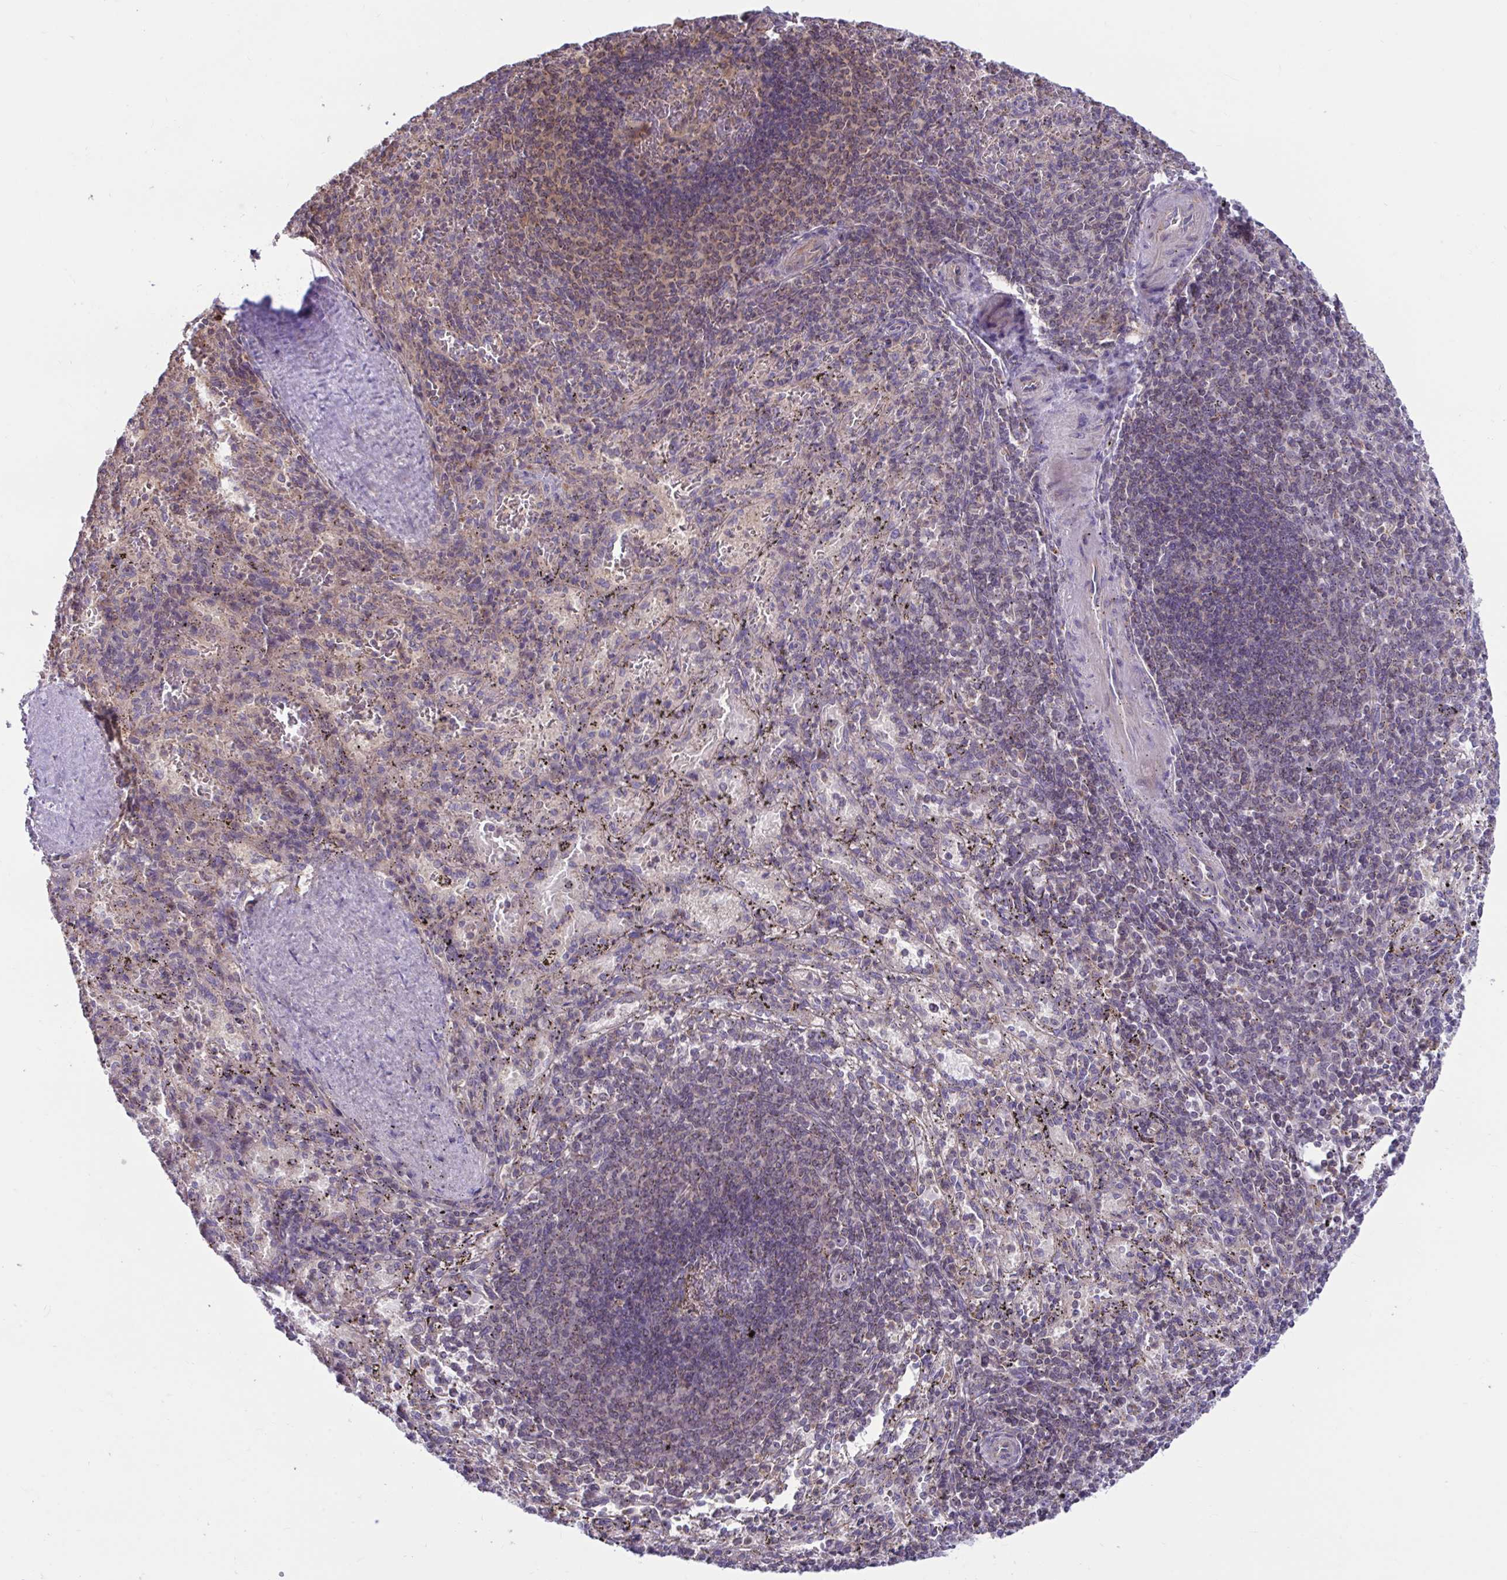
{"staining": {"intensity": "weak", "quantity": "25%-75%", "location": "cytoplasmic/membranous"}, "tissue": "spleen", "cell_type": "Cells in red pulp", "image_type": "normal", "snomed": [{"axis": "morphology", "description": "Normal tissue, NOS"}, {"axis": "topography", "description": "Spleen"}], "caption": "Immunohistochemical staining of unremarkable spleen shows weak cytoplasmic/membranous protein expression in about 25%-75% of cells in red pulp. The staining was performed using DAB, with brown indicating positive protein expression. Nuclei are stained blue with hematoxylin.", "gene": "IST1", "patient": {"sex": "male", "age": 57}}